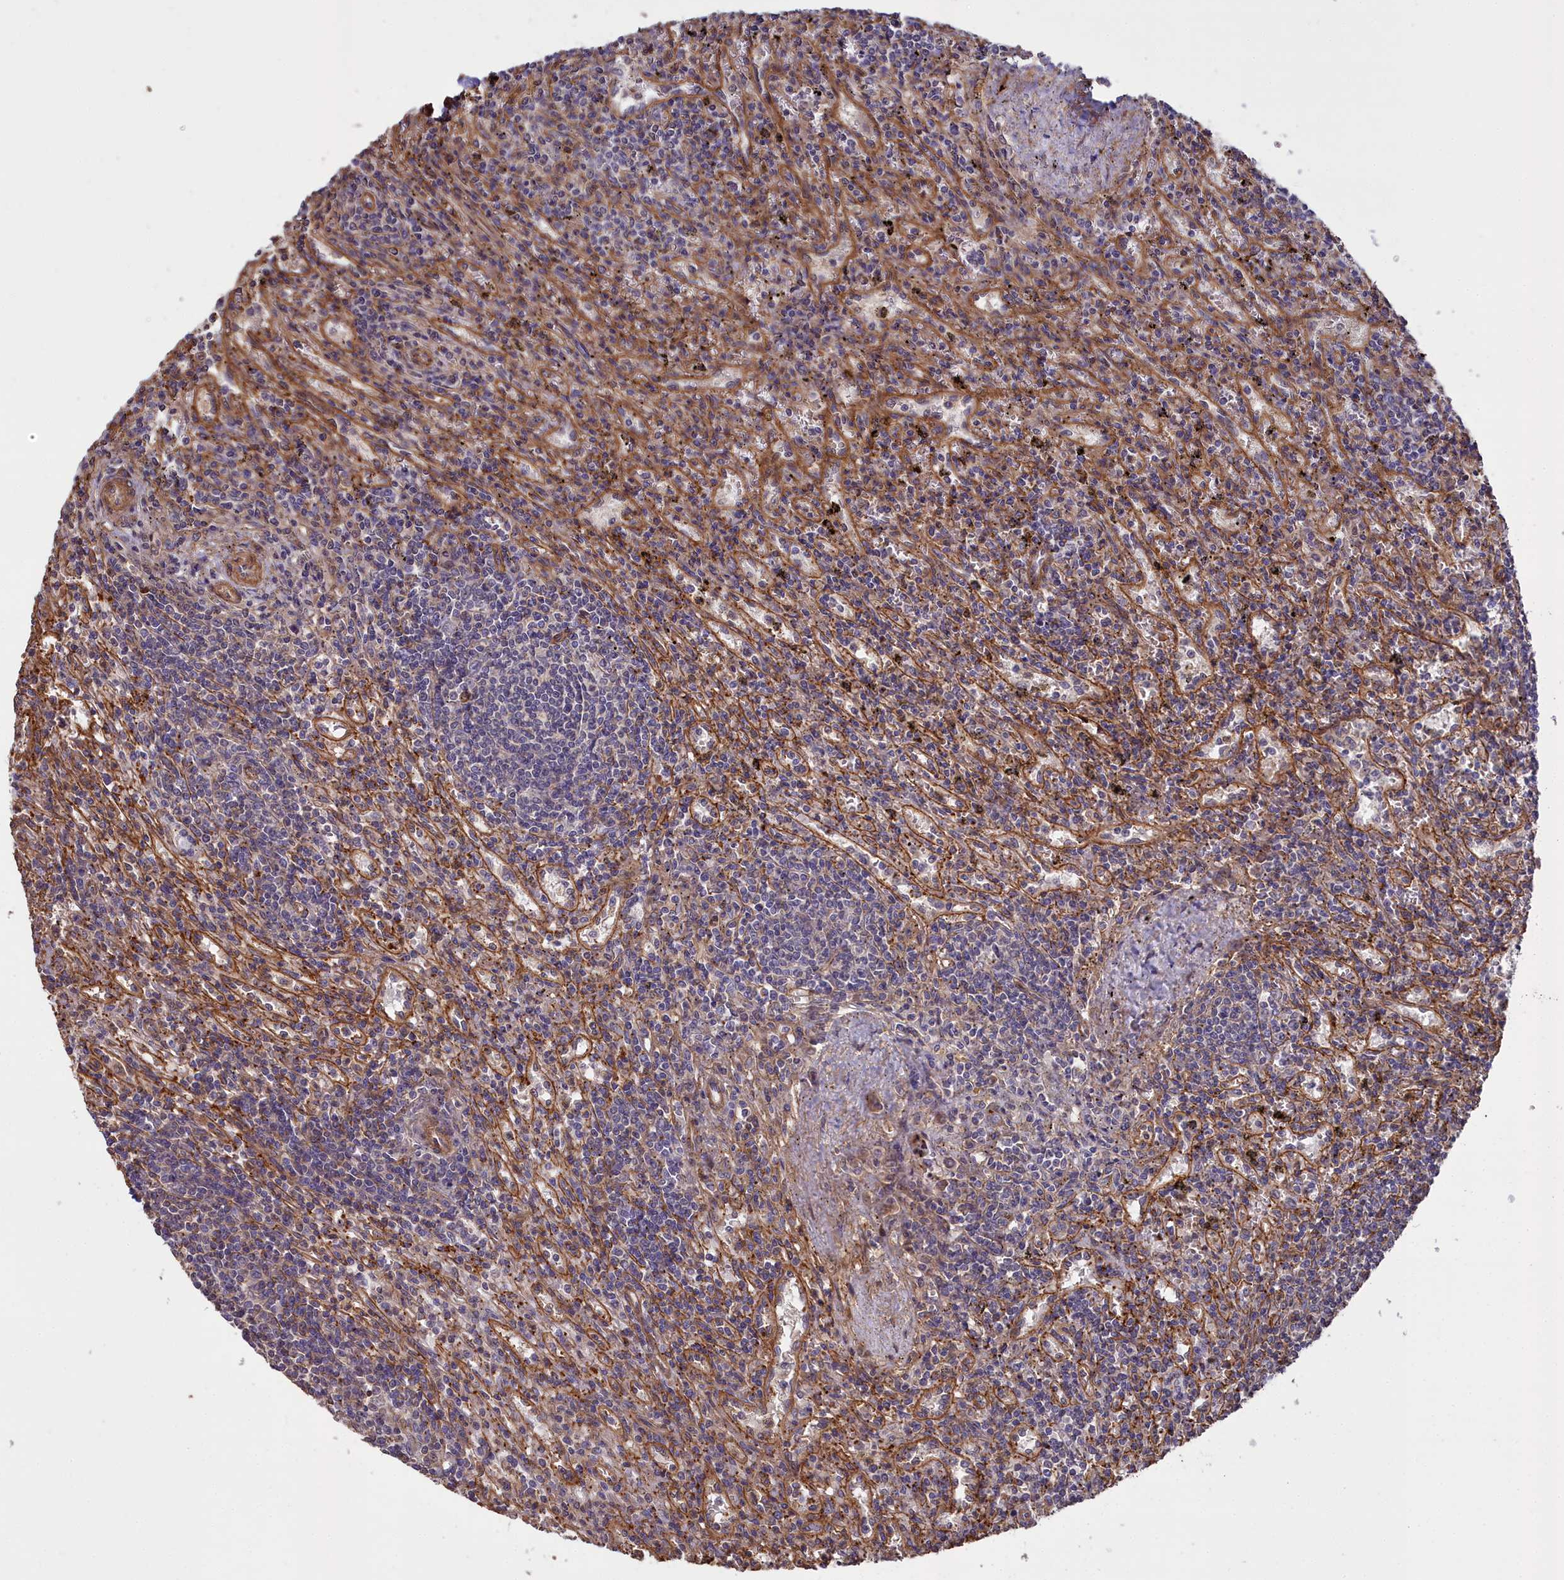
{"staining": {"intensity": "negative", "quantity": "none", "location": "none"}, "tissue": "lymphoma", "cell_type": "Tumor cells", "image_type": "cancer", "snomed": [{"axis": "morphology", "description": "Malignant lymphoma, non-Hodgkin's type, Low grade"}, {"axis": "topography", "description": "Spleen"}], "caption": "Immunohistochemical staining of human low-grade malignant lymphoma, non-Hodgkin's type exhibits no significant staining in tumor cells.", "gene": "ATP6V0A2", "patient": {"sex": "male", "age": 76}}